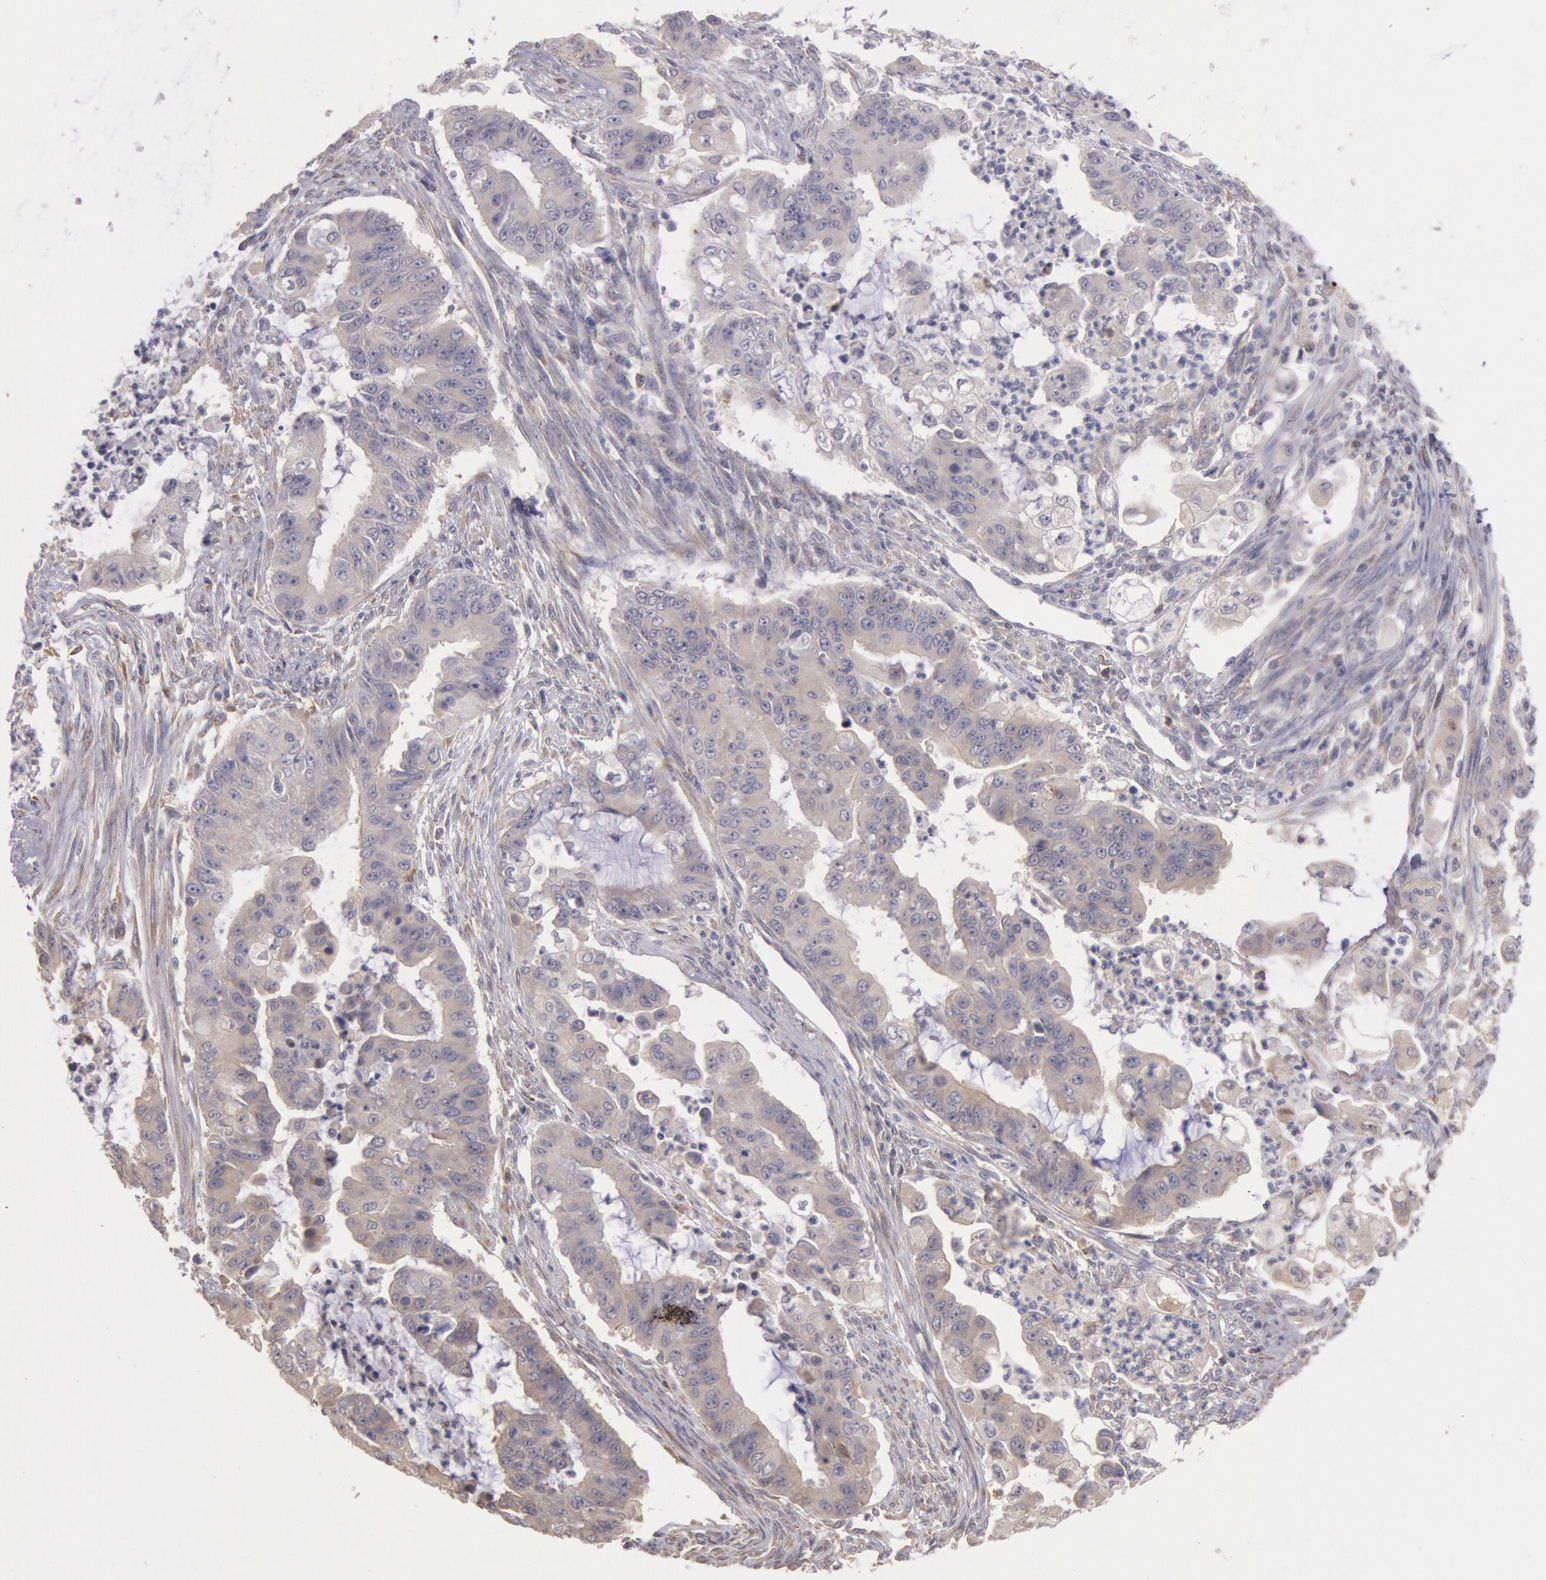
{"staining": {"intensity": "weak", "quantity": ">75%", "location": "cytoplasmic/membranous"}, "tissue": "endometrial cancer", "cell_type": "Tumor cells", "image_type": "cancer", "snomed": [{"axis": "morphology", "description": "Adenocarcinoma, NOS"}, {"axis": "topography", "description": "Endometrium"}], "caption": "The histopathology image displays a brown stain indicating the presence of a protein in the cytoplasmic/membranous of tumor cells in adenocarcinoma (endometrial).", "gene": "NMT2", "patient": {"sex": "female", "age": 75}}